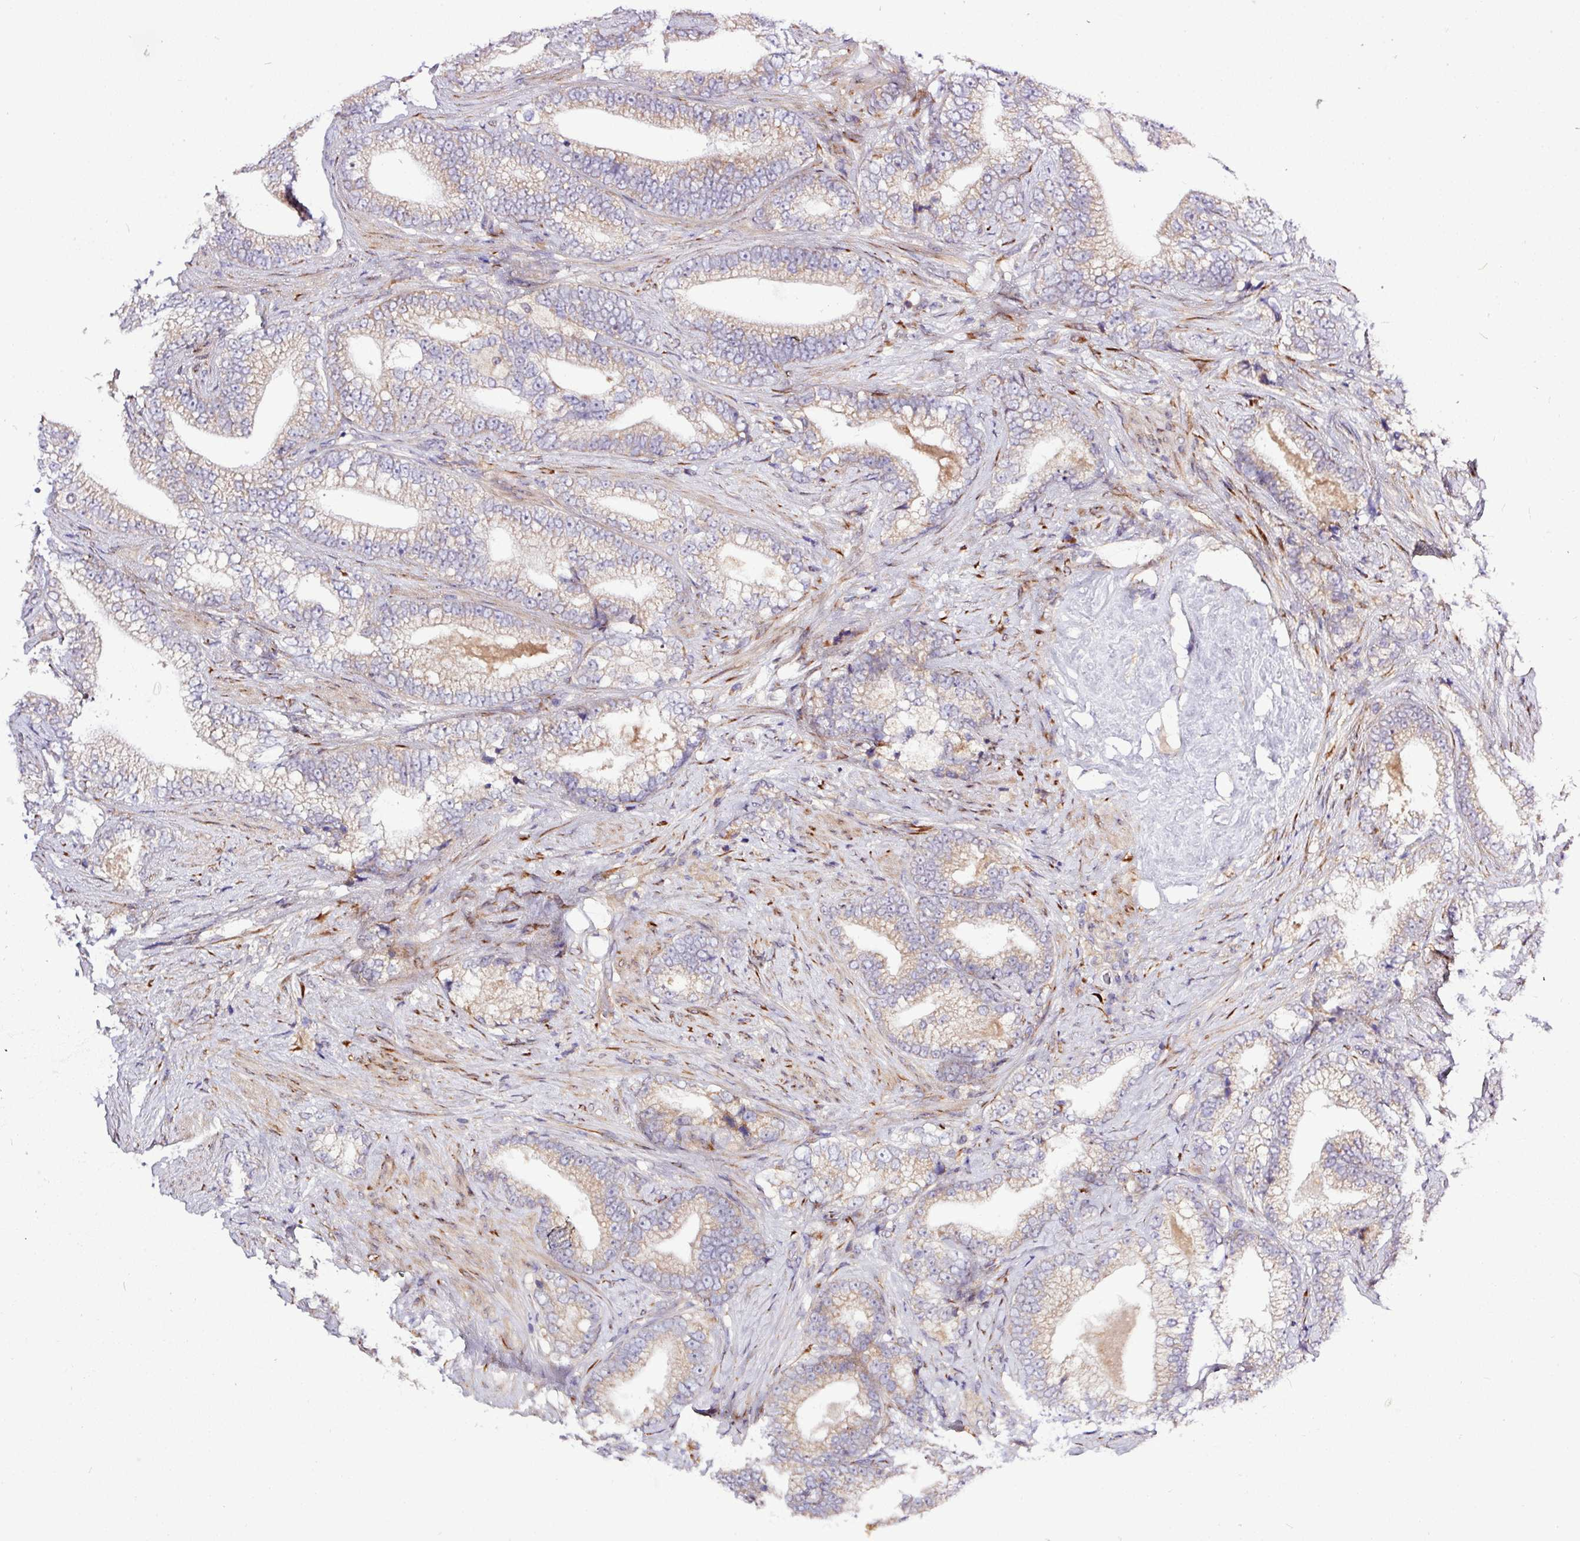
{"staining": {"intensity": "weak", "quantity": "25%-75%", "location": "cytoplasmic/membranous"}, "tissue": "prostate cancer", "cell_type": "Tumor cells", "image_type": "cancer", "snomed": [{"axis": "morphology", "description": "Adenocarcinoma, High grade"}, {"axis": "topography", "description": "Prostate and seminal vesicle, NOS"}], "caption": "Prostate cancer (adenocarcinoma (high-grade)) was stained to show a protein in brown. There is low levels of weak cytoplasmic/membranous staining in about 25%-75% of tumor cells. The staining was performed using DAB (3,3'-diaminobenzidine) to visualize the protein expression in brown, while the nuclei were stained in blue with hematoxylin (Magnification: 20x).", "gene": "TM2D2", "patient": {"sex": "male", "age": 67}}